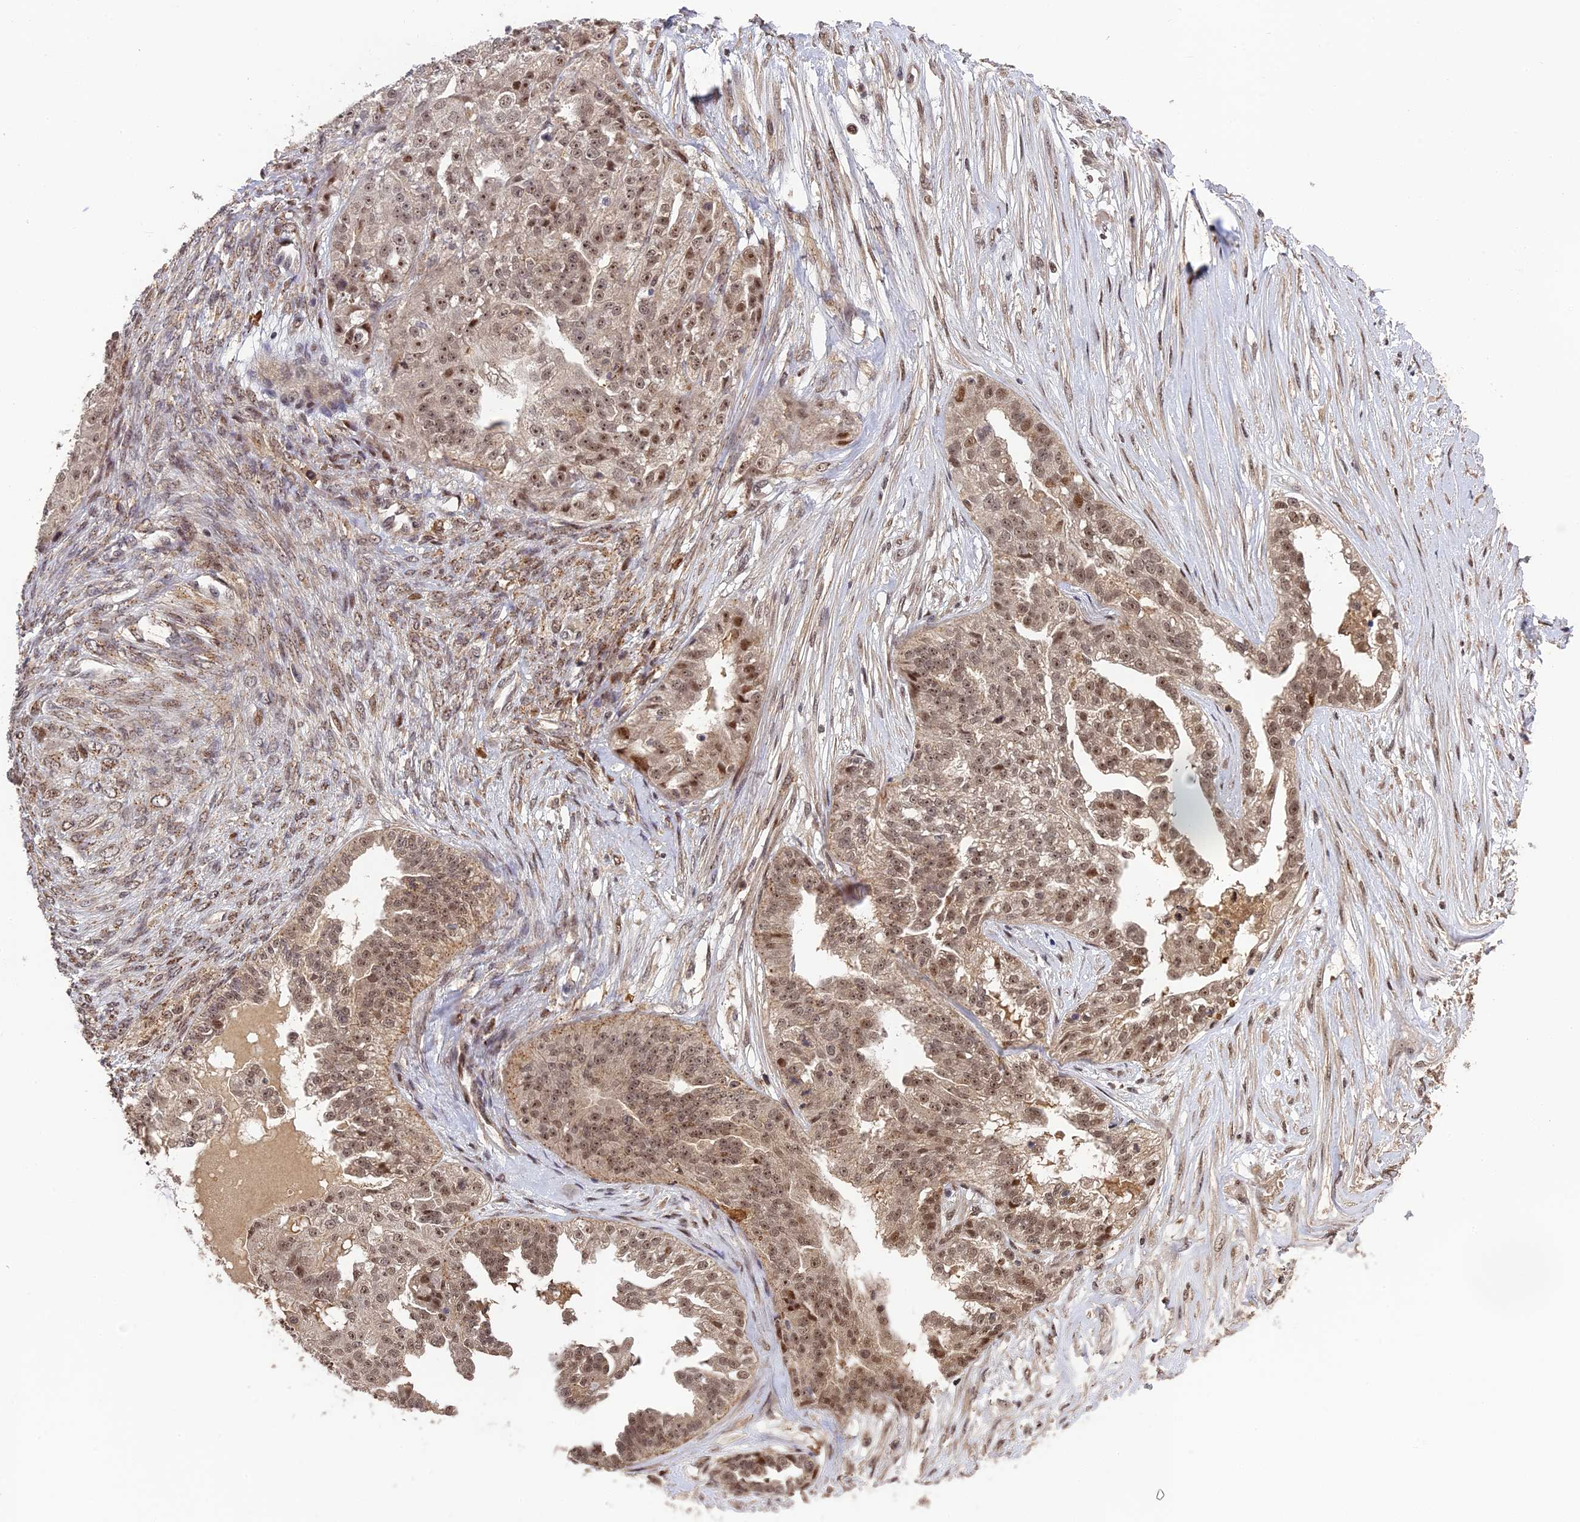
{"staining": {"intensity": "moderate", "quantity": "25%-75%", "location": "nuclear"}, "tissue": "ovarian cancer", "cell_type": "Tumor cells", "image_type": "cancer", "snomed": [{"axis": "morphology", "description": "Cystadenocarcinoma, serous, NOS"}, {"axis": "topography", "description": "Ovary"}], "caption": "There is medium levels of moderate nuclear positivity in tumor cells of ovarian cancer (serous cystadenocarcinoma), as demonstrated by immunohistochemical staining (brown color).", "gene": "OSBPL1A", "patient": {"sex": "female", "age": 58}}